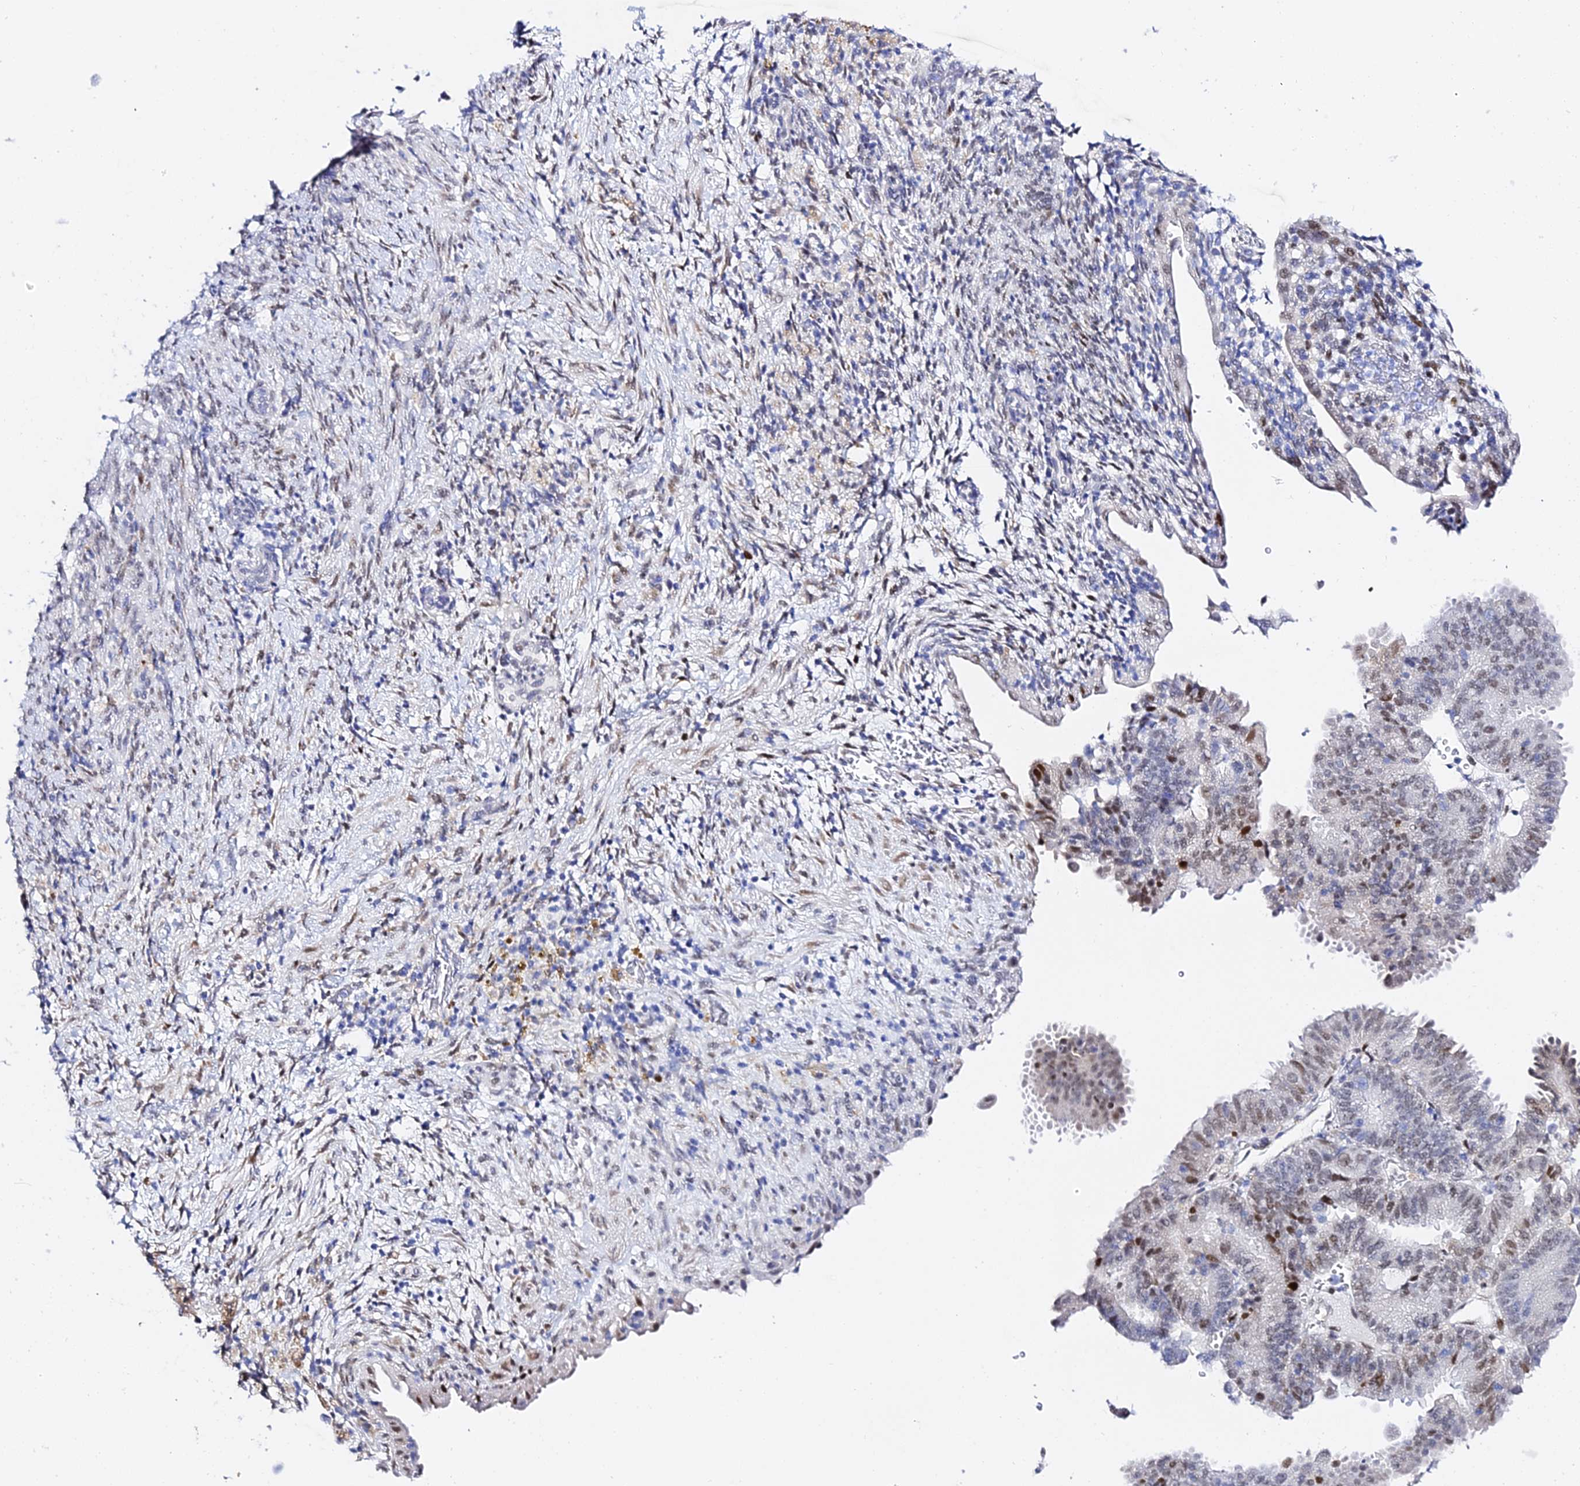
{"staining": {"intensity": "moderate", "quantity": "<25%", "location": "nuclear"}, "tissue": "endometrial cancer", "cell_type": "Tumor cells", "image_type": "cancer", "snomed": [{"axis": "morphology", "description": "Adenocarcinoma, NOS"}, {"axis": "topography", "description": "Endometrium"}], "caption": "Adenocarcinoma (endometrial) stained with a brown dye reveals moderate nuclear positive staining in about <25% of tumor cells.", "gene": "POFUT2", "patient": {"sex": "female", "age": 70}}